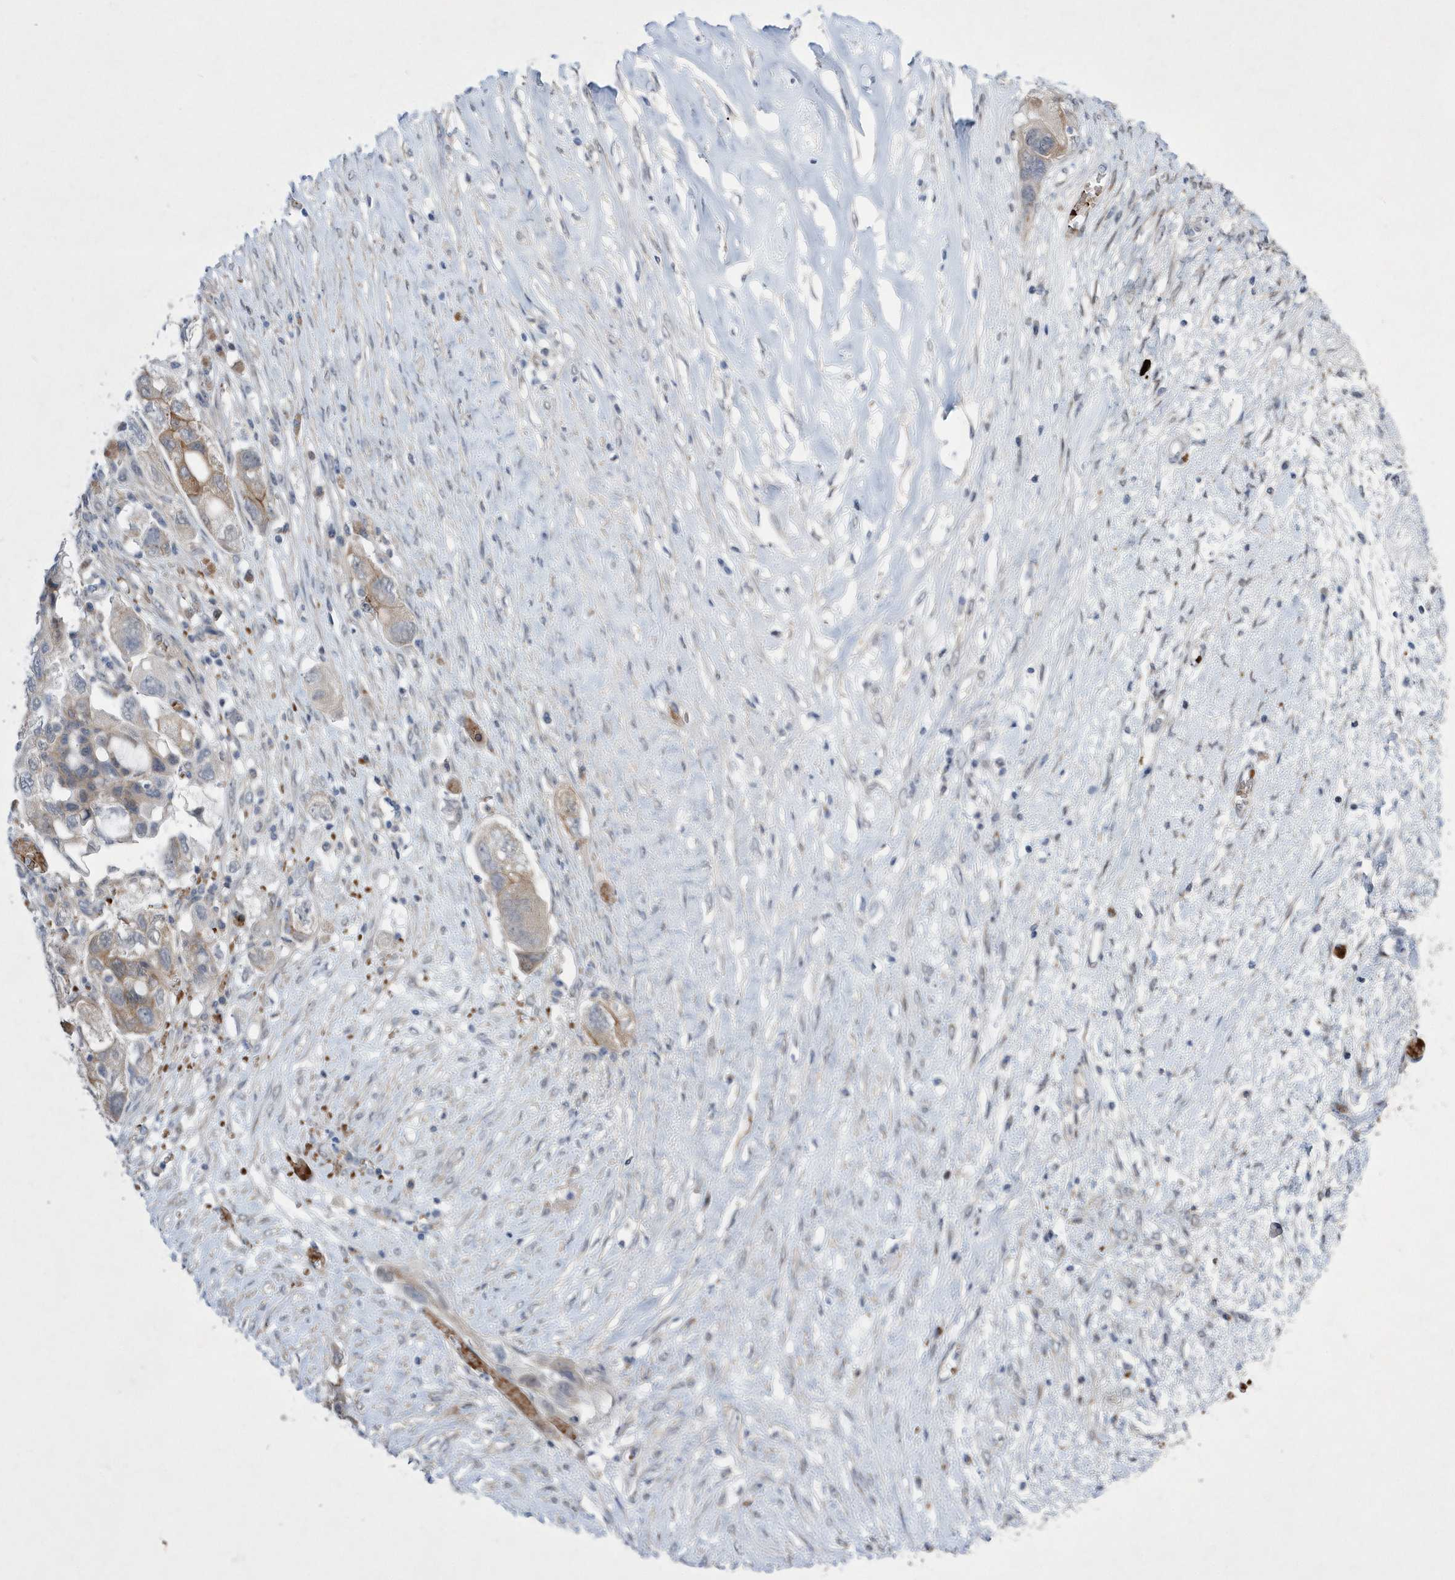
{"staining": {"intensity": "moderate", "quantity": "<25%", "location": "cytoplasmic/membranous"}, "tissue": "ovarian cancer", "cell_type": "Tumor cells", "image_type": "cancer", "snomed": [{"axis": "morphology", "description": "Carcinoma, NOS"}, {"axis": "morphology", "description": "Cystadenocarcinoma, serous, NOS"}, {"axis": "topography", "description": "Ovary"}], "caption": "Ovarian carcinoma stained with DAB immunohistochemistry (IHC) displays low levels of moderate cytoplasmic/membranous expression in about <25% of tumor cells.", "gene": "ZNF875", "patient": {"sex": "female", "age": 69}}